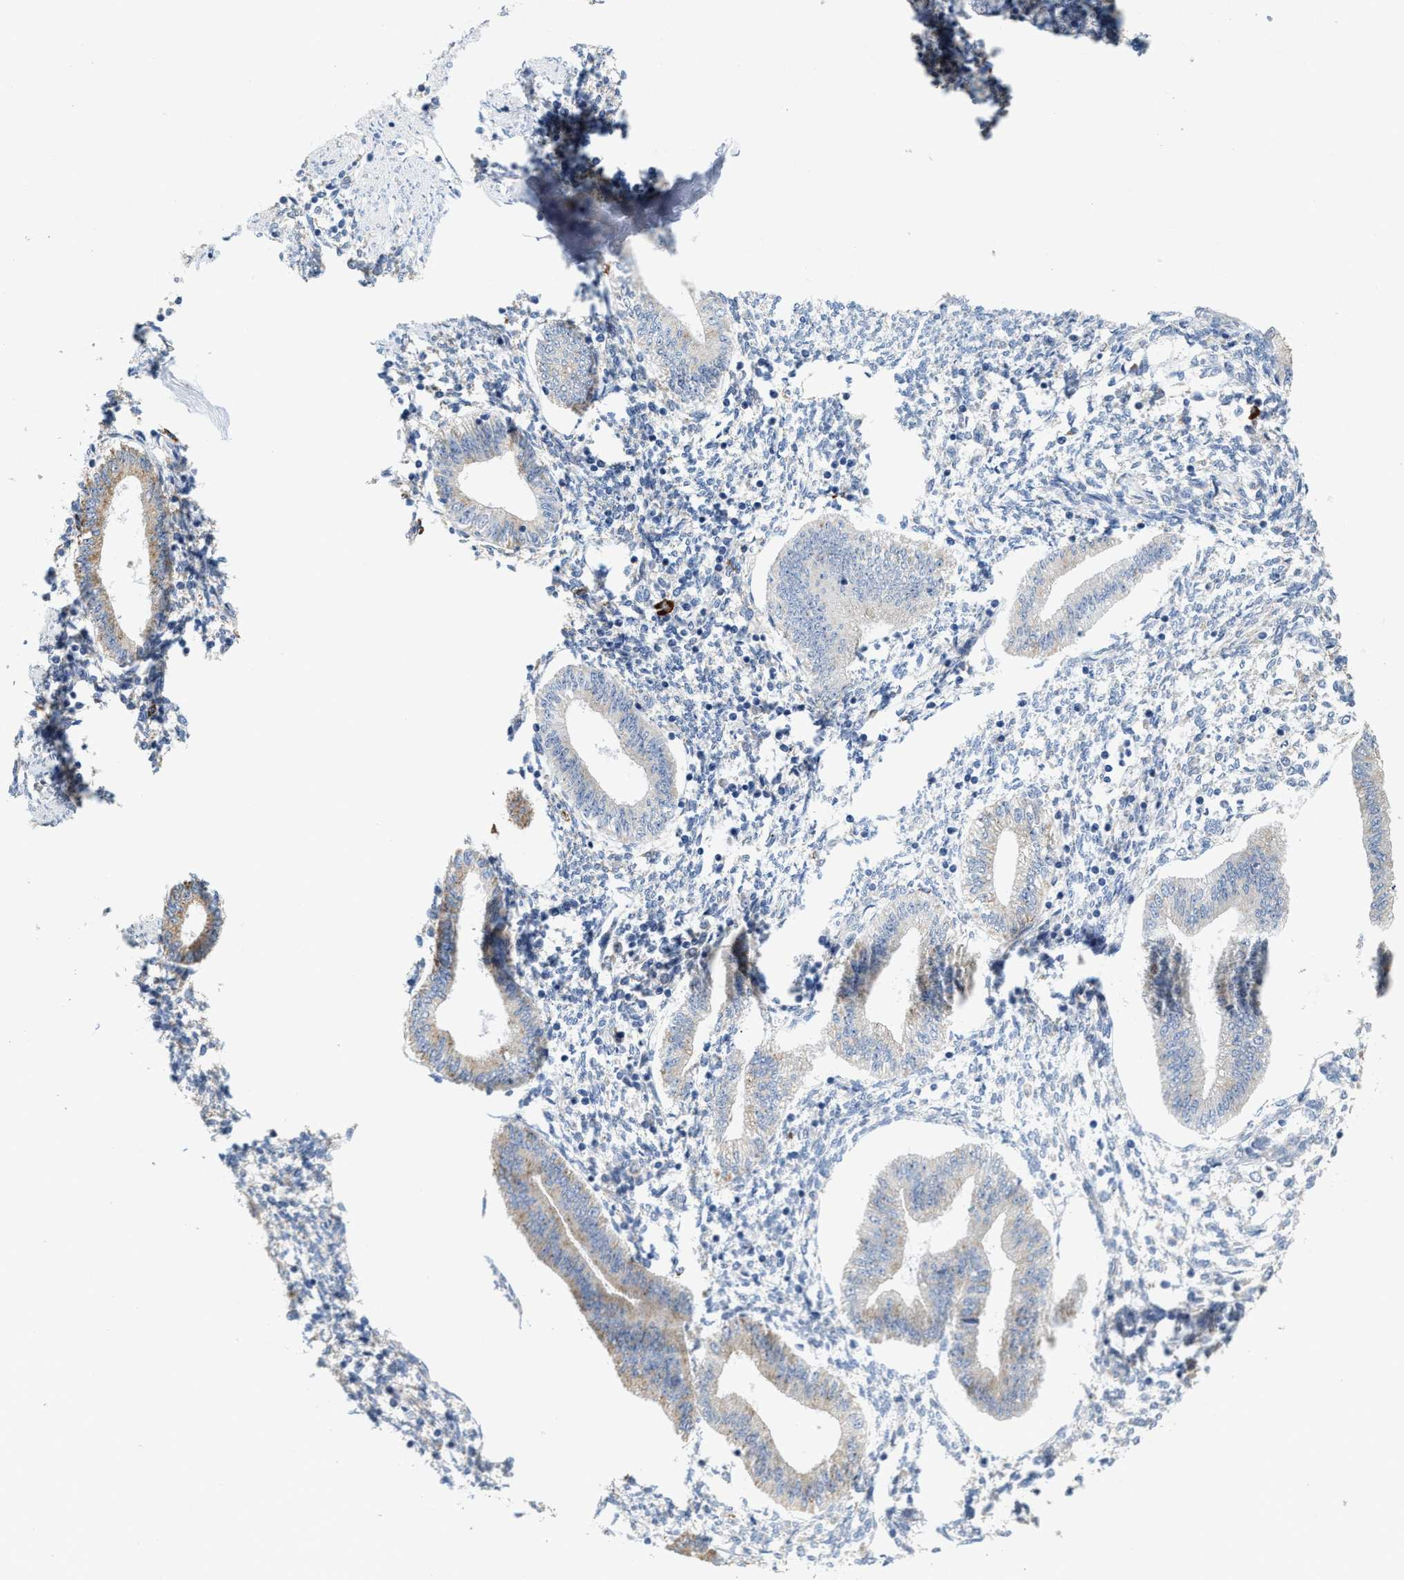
{"staining": {"intensity": "negative", "quantity": "none", "location": "none"}, "tissue": "endometrium", "cell_type": "Cells in endometrial stroma", "image_type": "normal", "snomed": [{"axis": "morphology", "description": "Normal tissue, NOS"}, {"axis": "topography", "description": "Endometrium"}], "caption": "Image shows no significant protein expression in cells in endometrial stroma of benign endometrium.", "gene": "RYR2", "patient": {"sex": "female", "age": 50}}